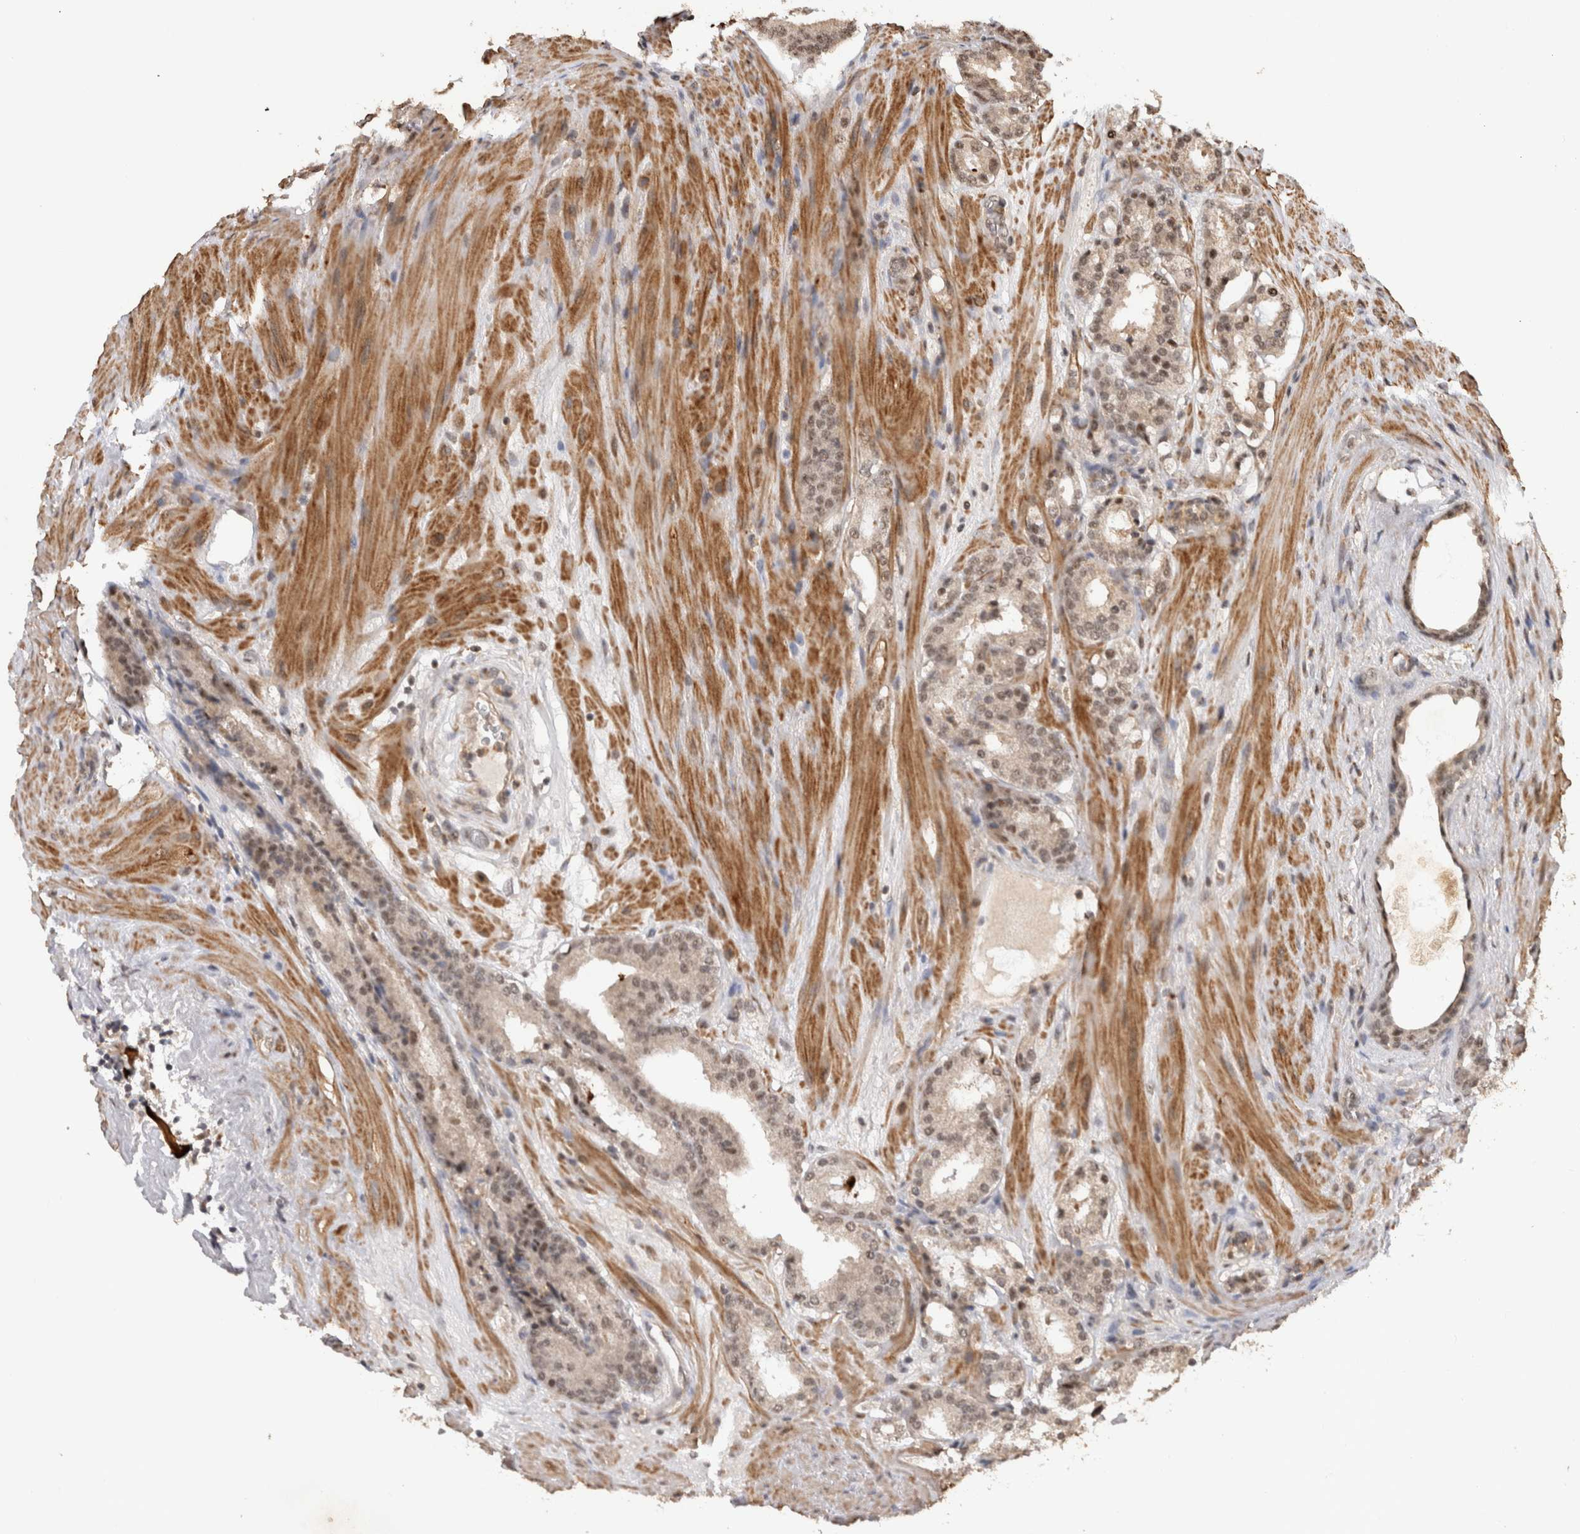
{"staining": {"intensity": "weak", "quantity": "25%-75%", "location": "nuclear"}, "tissue": "prostate cancer", "cell_type": "Tumor cells", "image_type": "cancer", "snomed": [{"axis": "morphology", "description": "Adenocarcinoma, Low grade"}, {"axis": "topography", "description": "Prostate"}], "caption": "Weak nuclear protein positivity is seen in approximately 25%-75% of tumor cells in prostate cancer.", "gene": "KEAP1", "patient": {"sex": "male", "age": 69}}